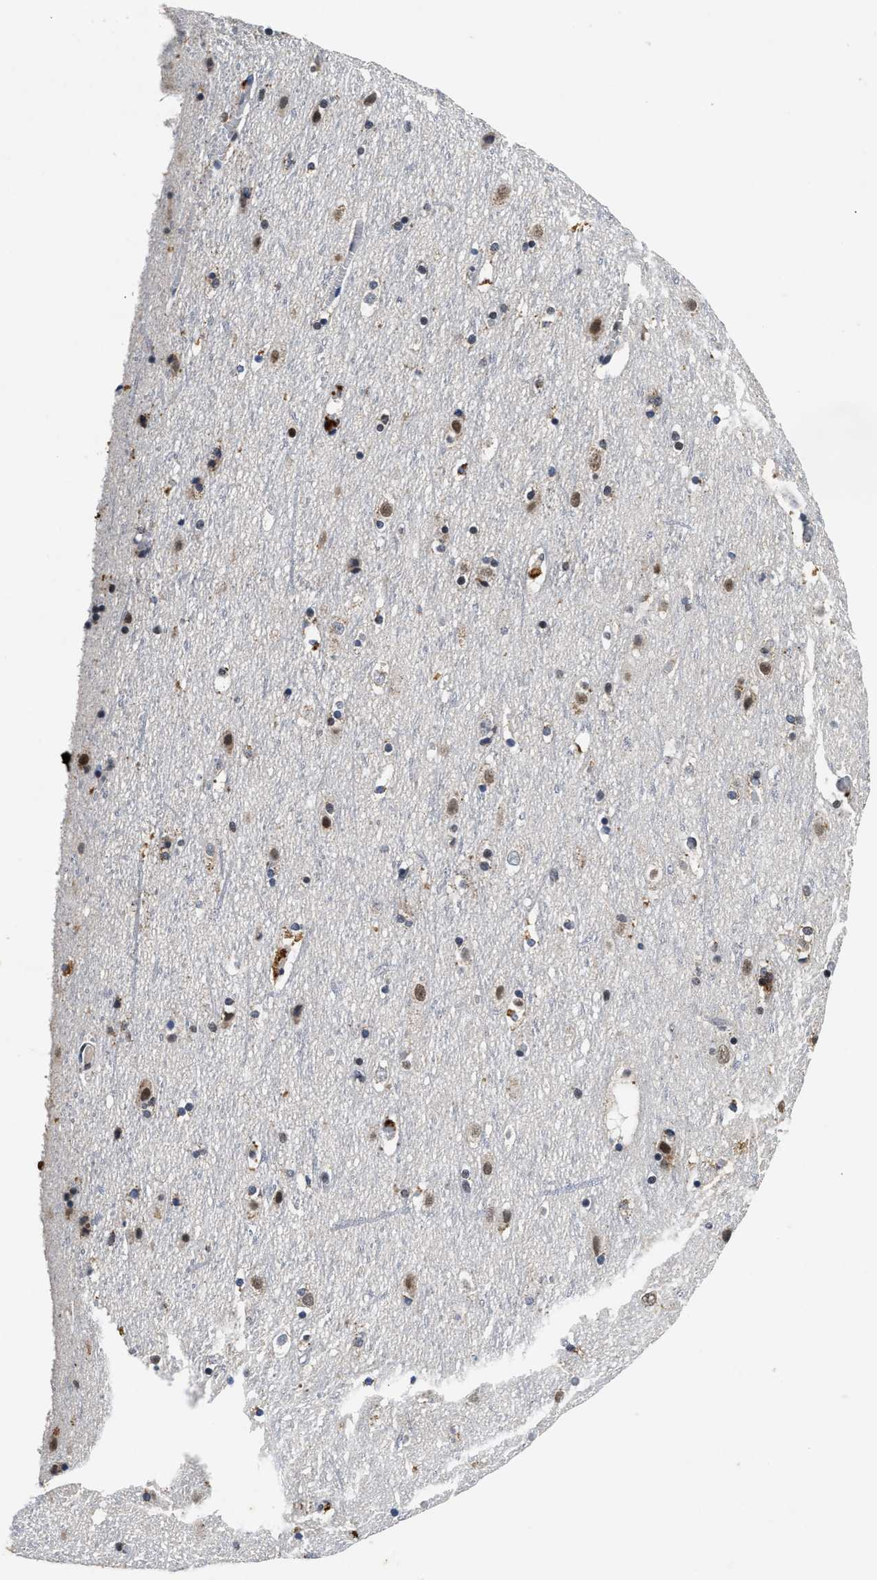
{"staining": {"intensity": "moderate", "quantity": "<25%", "location": "cytoplasmic/membranous"}, "tissue": "cerebral cortex", "cell_type": "Endothelial cells", "image_type": "normal", "snomed": [{"axis": "morphology", "description": "Normal tissue, NOS"}, {"axis": "topography", "description": "Cerebral cortex"}], "caption": "Immunohistochemistry of unremarkable cerebral cortex exhibits low levels of moderate cytoplasmic/membranous expression in about <25% of endothelial cells. (Brightfield microscopy of DAB IHC at high magnification).", "gene": "ACOX1", "patient": {"sex": "male", "age": 45}}